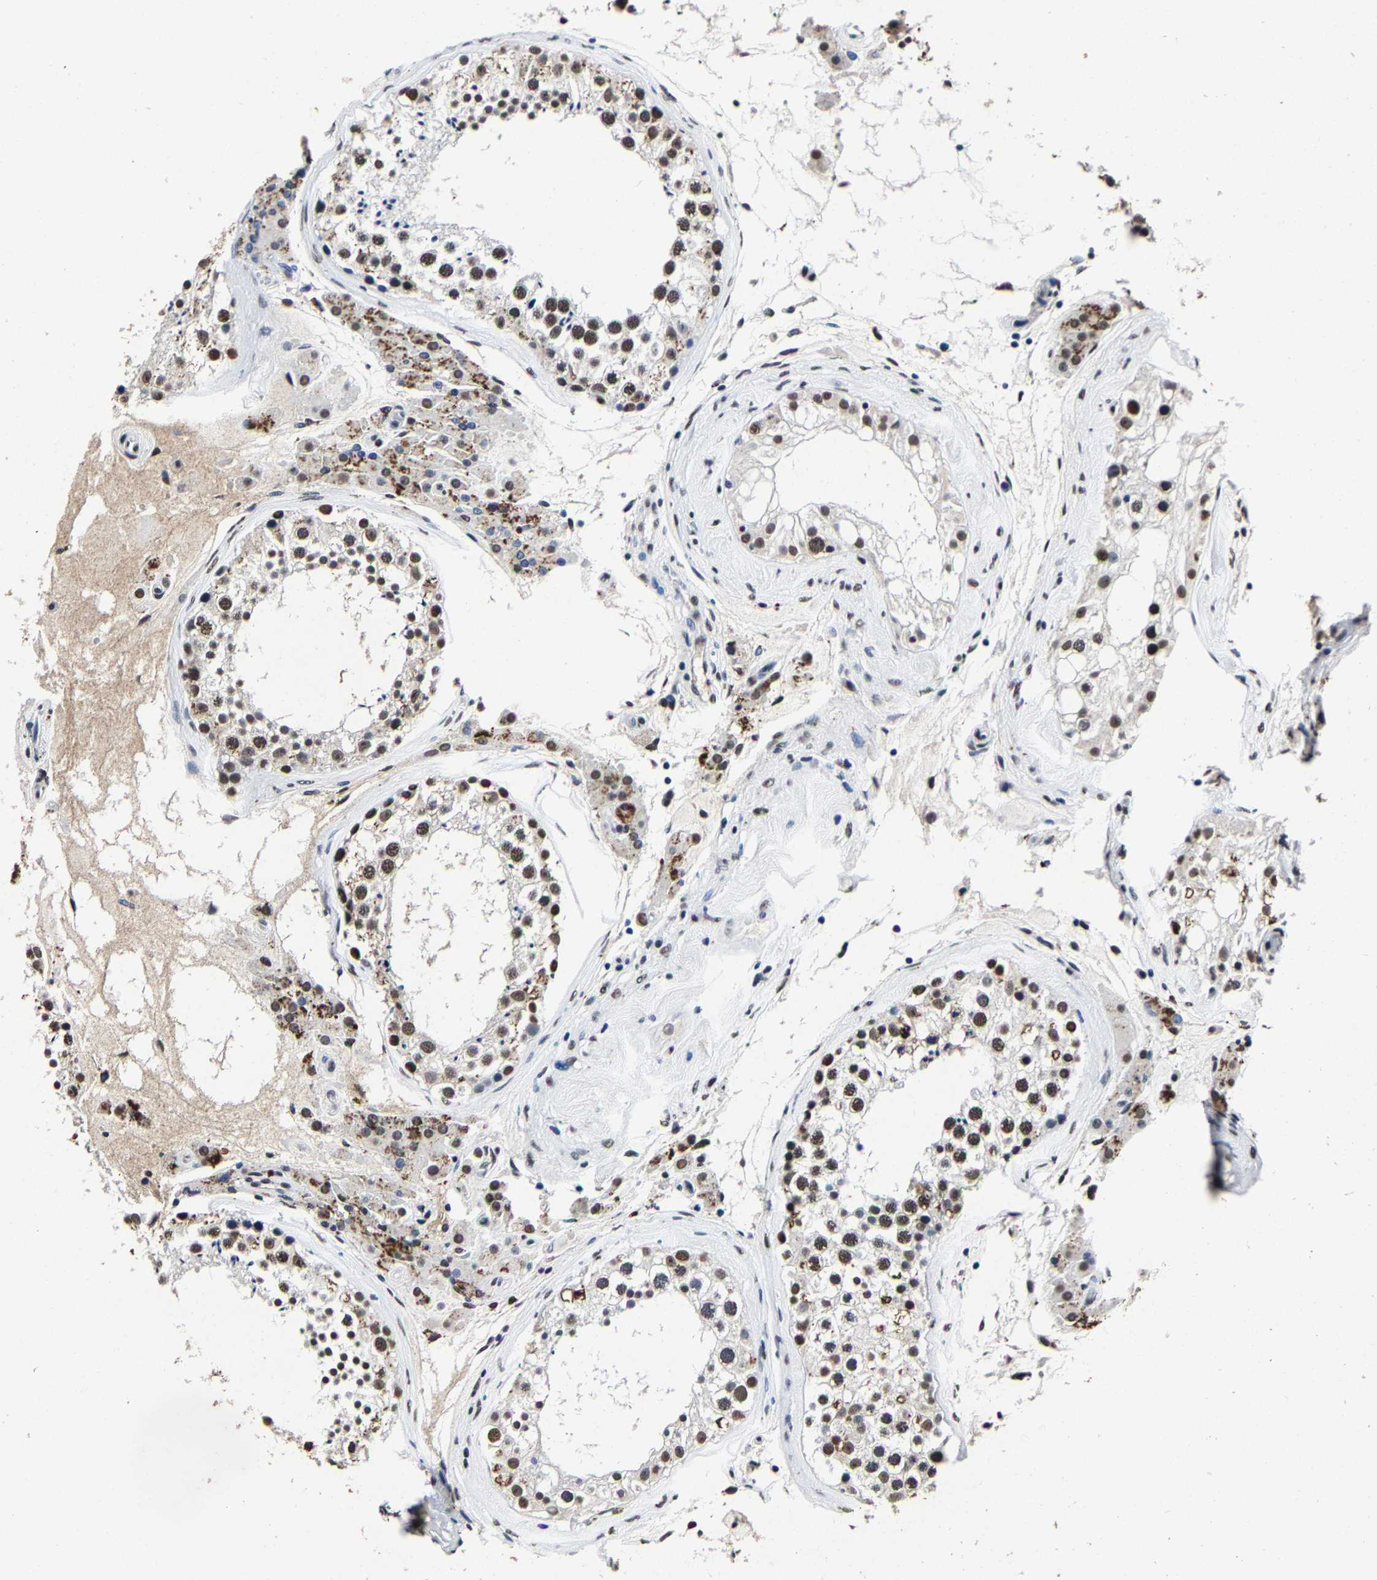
{"staining": {"intensity": "moderate", "quantity": ">75%", "location": "cytoplasmic/membranous,nuclear"}, "tissue": "testis", "cell_type": "Cells in seminiferous ducts", "image_type": "normal", "snomed": [{"axis": "morphology", "description": "Normal tissue, NOS"}, {"axis": "topography", "description": "Testis"}], "caption": "Immunohistochemical staining of benign human testis exhibits moderate cytoplasmic/membranous,nuclear protein staining in approximately >75% of cells in seminiferous ducts.", "gene": "RBM45", "patient": {"sex": "male", "age": 46}}